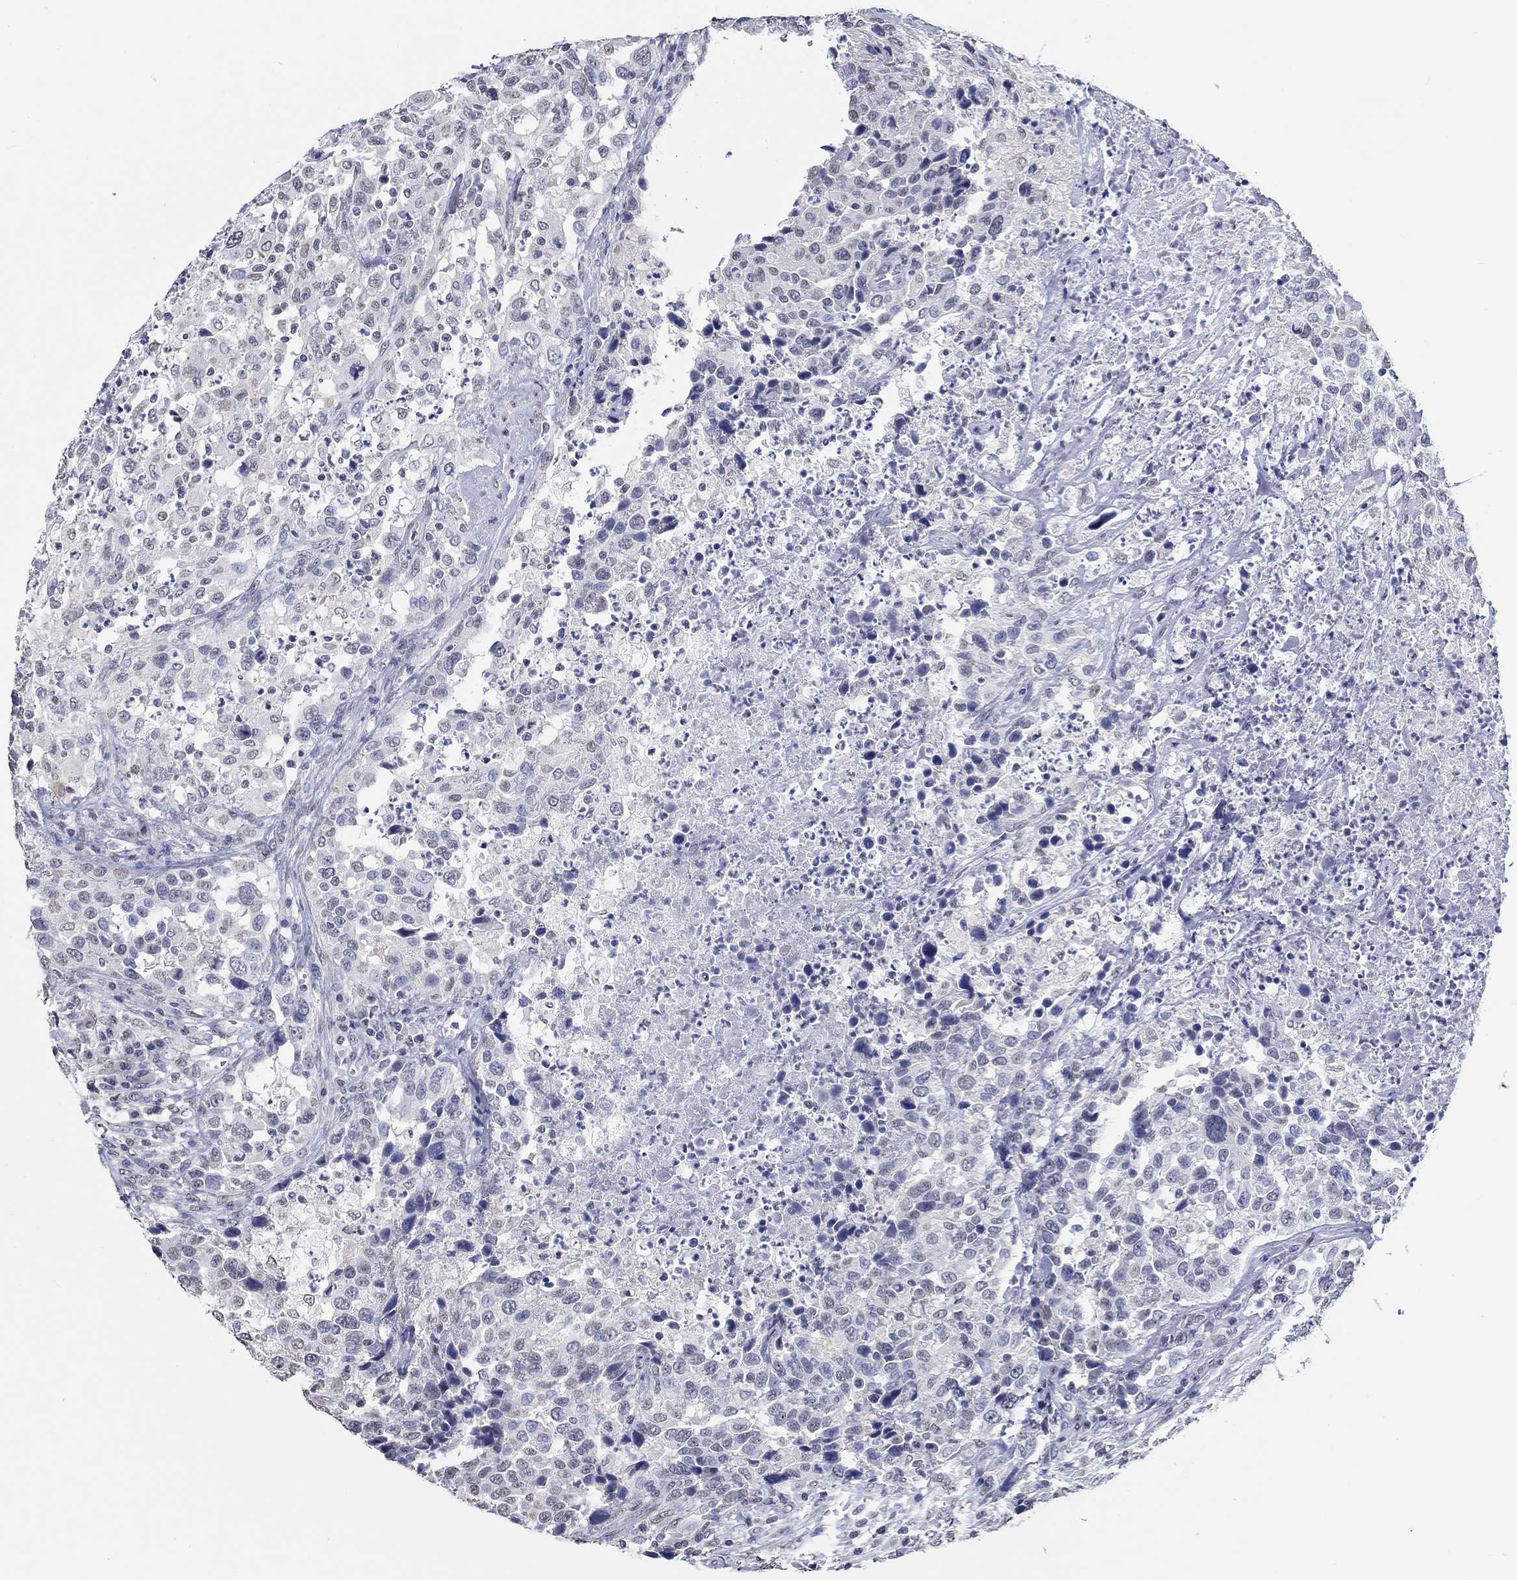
{"staining": {"intensity": "negative", "quantity": "none", "location": "none"}, "tissue": "urothelial cancer", "cell_type": "Tumor cells", "image_type": "cancer", "snomed": [{"axis": "morphology", "description": "Urothelial carcinoma, NOS"}, {"axis": "morphology", "description": "Urothelial carcinoma, High grade"}, {"axis": "topography", "description": "Urinary bladder"}], "caption": "A histopathology image of human urothelial cancer is negative for staining in tumor cells.", "gene": "PDE1B", "patient": {"sex": "female", "age": 64}}